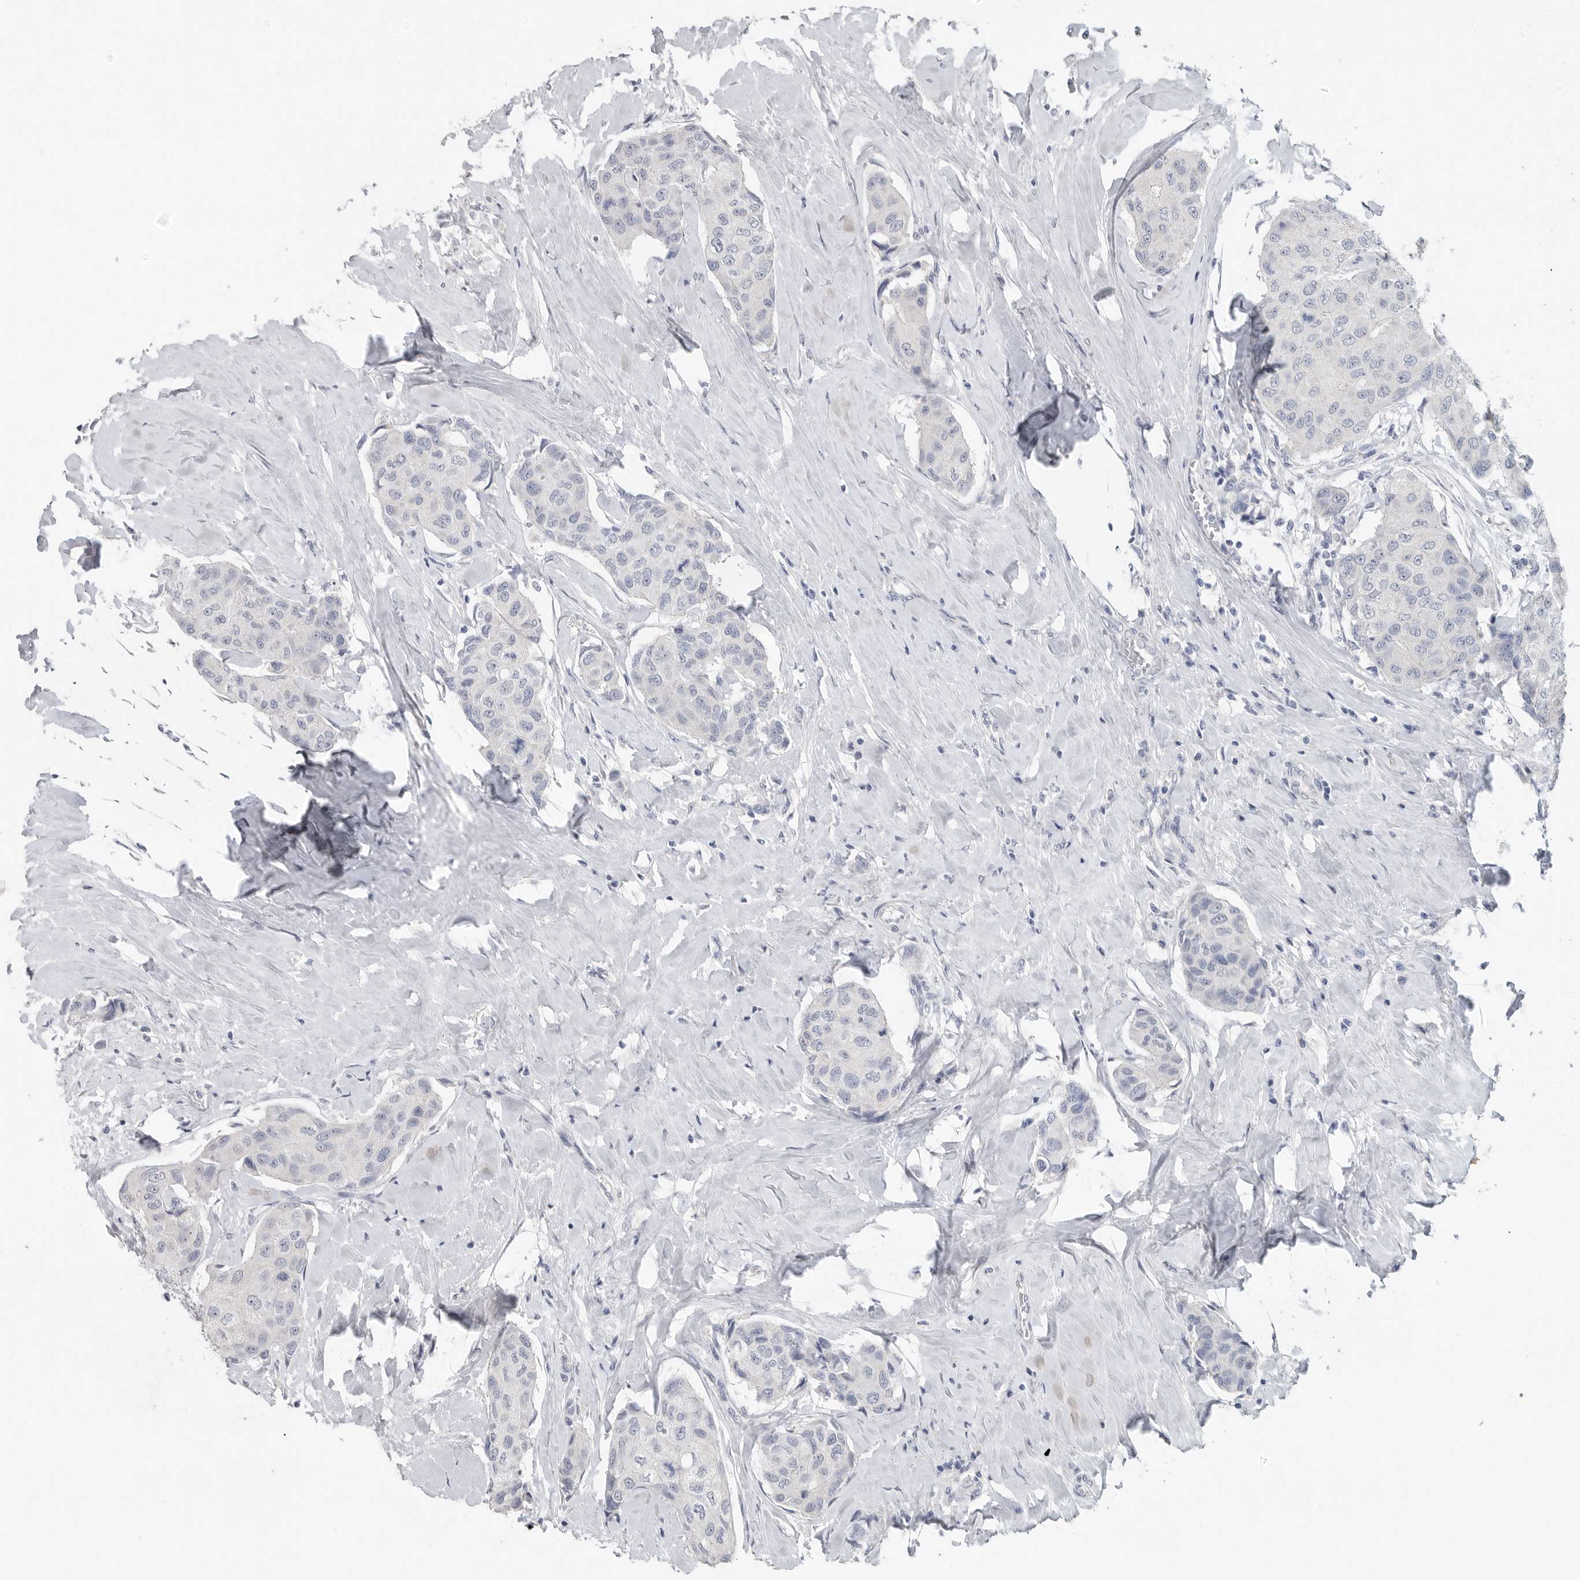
{"staining": {"intensity": "negative", "quantity": "none", "location": "none"}, "tissue": "breast cancer", "cell_type": "Tumor cells", "image_type": "cancer", "snomed": [{"axis": "morphology", "description": "Duct carcinoma"}, {"axis": "topography", "description": "Breast"}], "caption": "Photomicrograph shows no significant protein staining in tumor cells of breast cancer (infiltrating ductal carcinoma).", "gene": "REG4", "patient": {"sex": "female", "age": 80}}